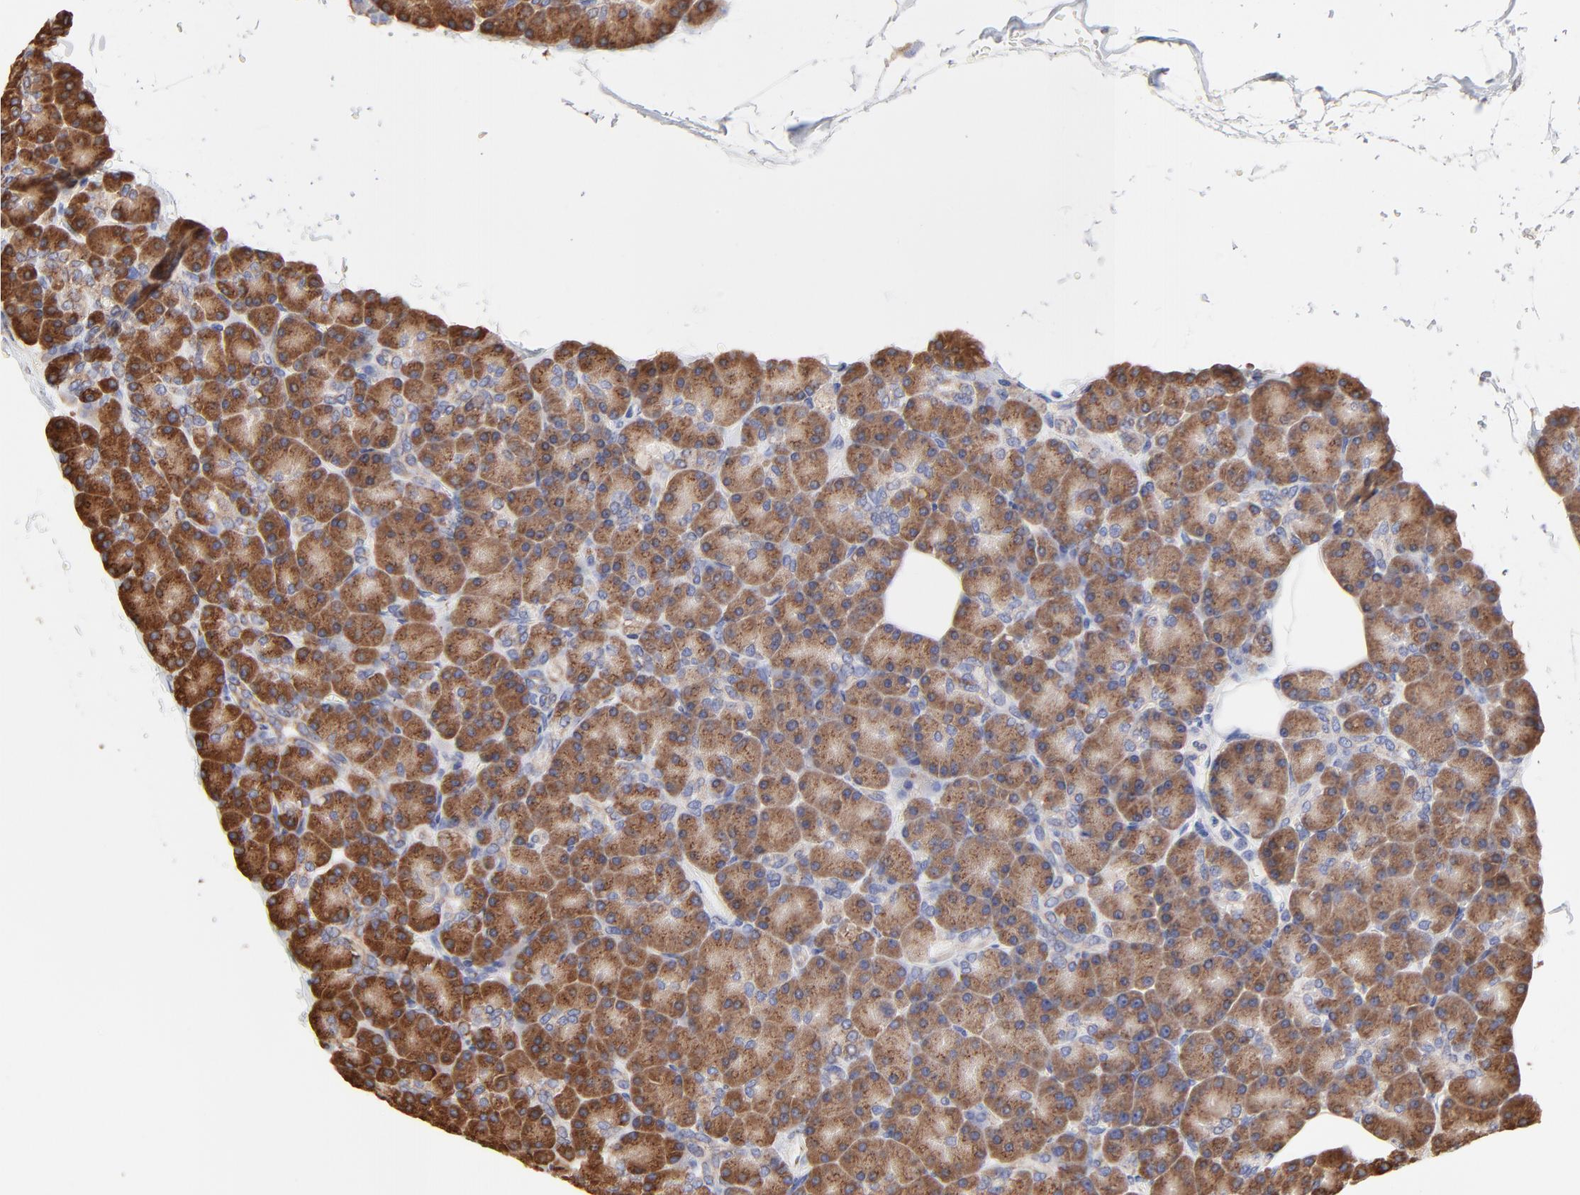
{"staining": {"intensity": "moderate", "quantity": ">75%", "location": "cytoplasmic/membranous"}, "tissue": "pancreas", "cell_type": "Exocrine glandular cells", "image_type": "normal", "snomed": [{"axis": "morphology", "description": "Normal tissue, NOS"}, {"axis": "topography", "description": "Pancreas"}], "caption": "Protein staining of benign pancreas demonstrates moderate cytoplasmic/membranous staining in about >75% of exocrine glandular cells.", "gene": "LMAN1", "patient": {"sex": "female", "age": 43}}